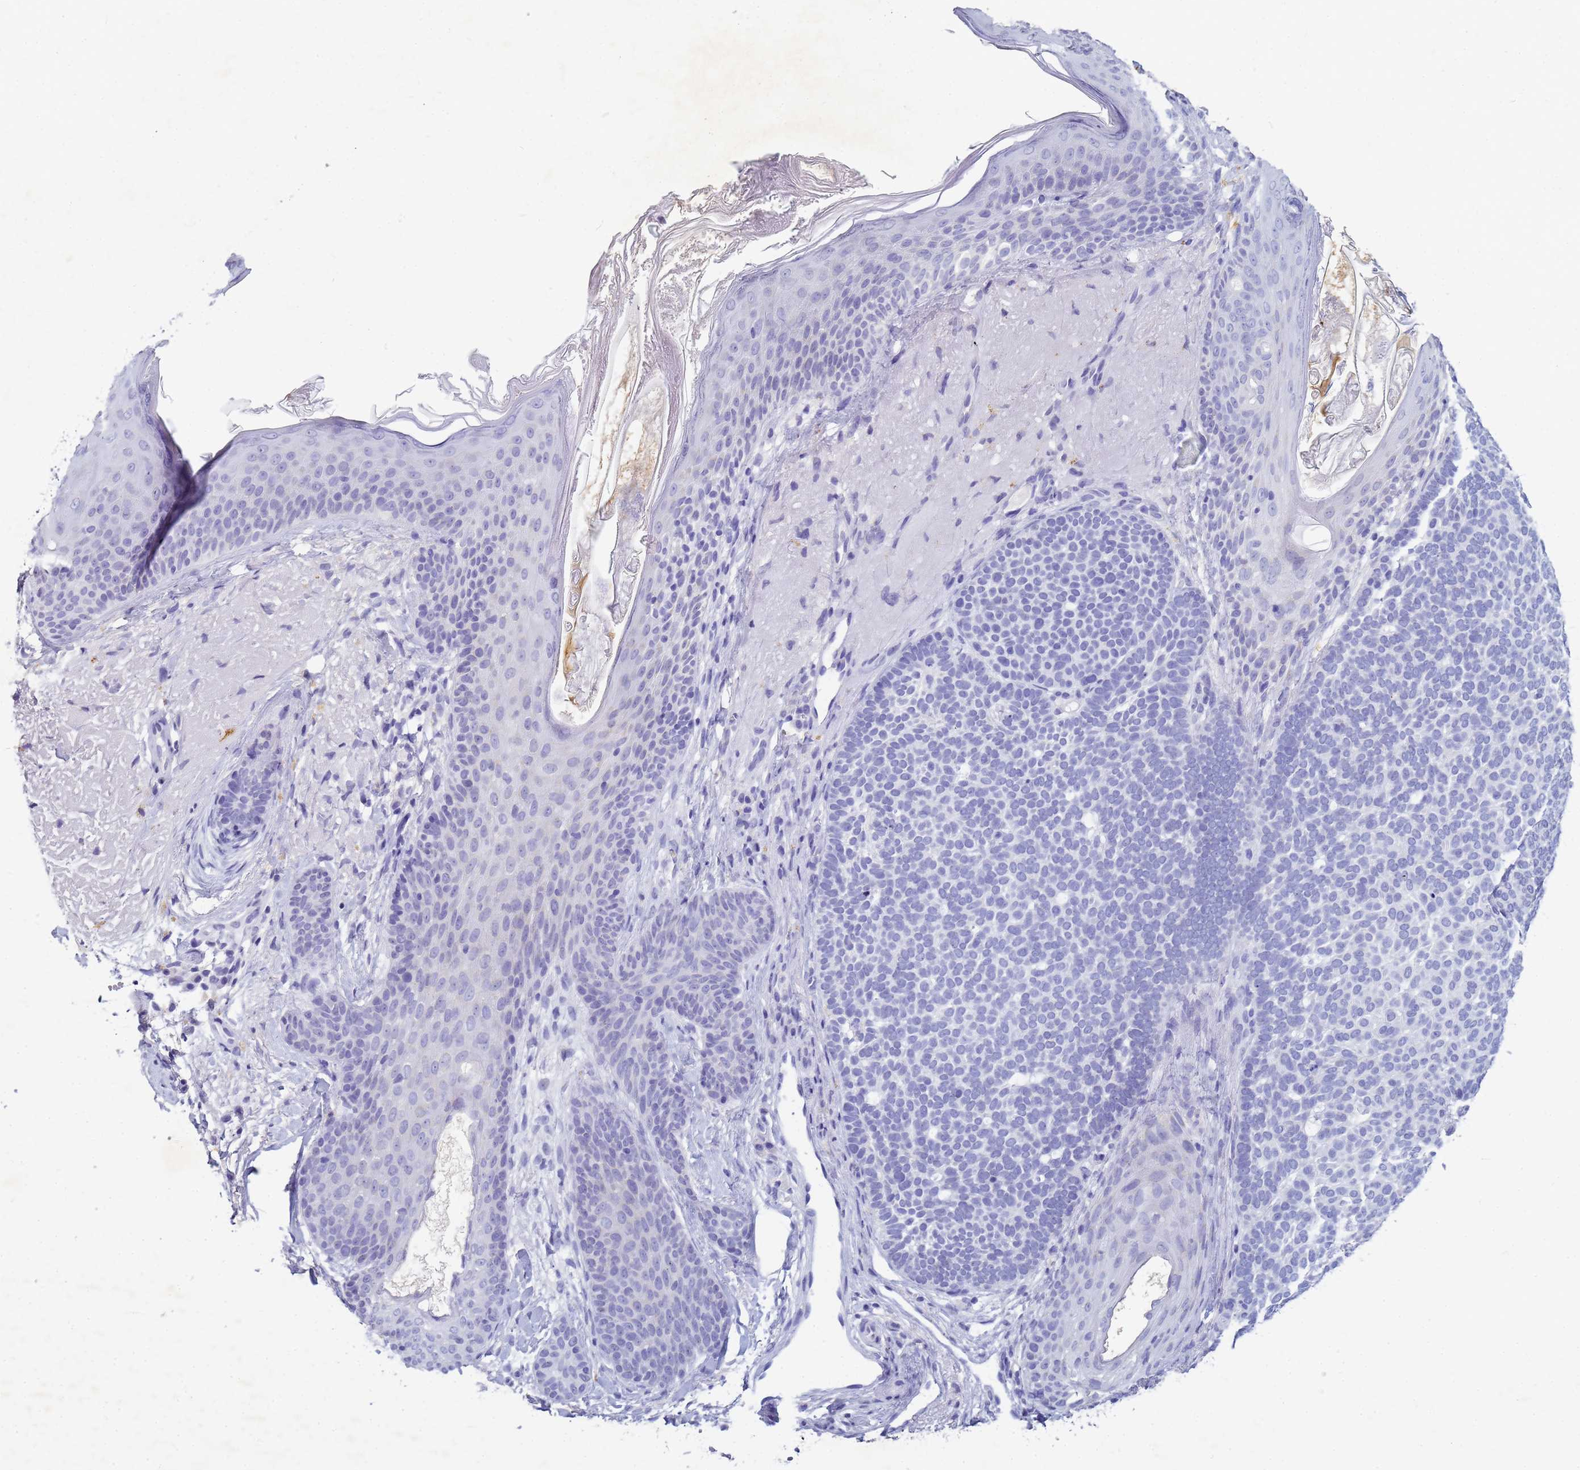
{"staining": {"intensity": "negative", "quantity": "none", "location": "none"}, "tissue": "skin cancer", "cell_type": "Tumor cells", "image_type": "cancer", "snomed": [{"axis": "morphology", "description": "Basal cell carcinoma"}, {"axis": "topography", "description": "Skin"}], "caption": "Tumor cells are negative for brown protein staining in skin cancer. (Stains: DAB (3,3'-diaminobenzidine) immunohistochemistry with hematoxylin counter stain, Microscopy: brightfield microscopy at high magnification).", "gene": "B3GNT8", "patient": {"sex": "female", "age": 77}}